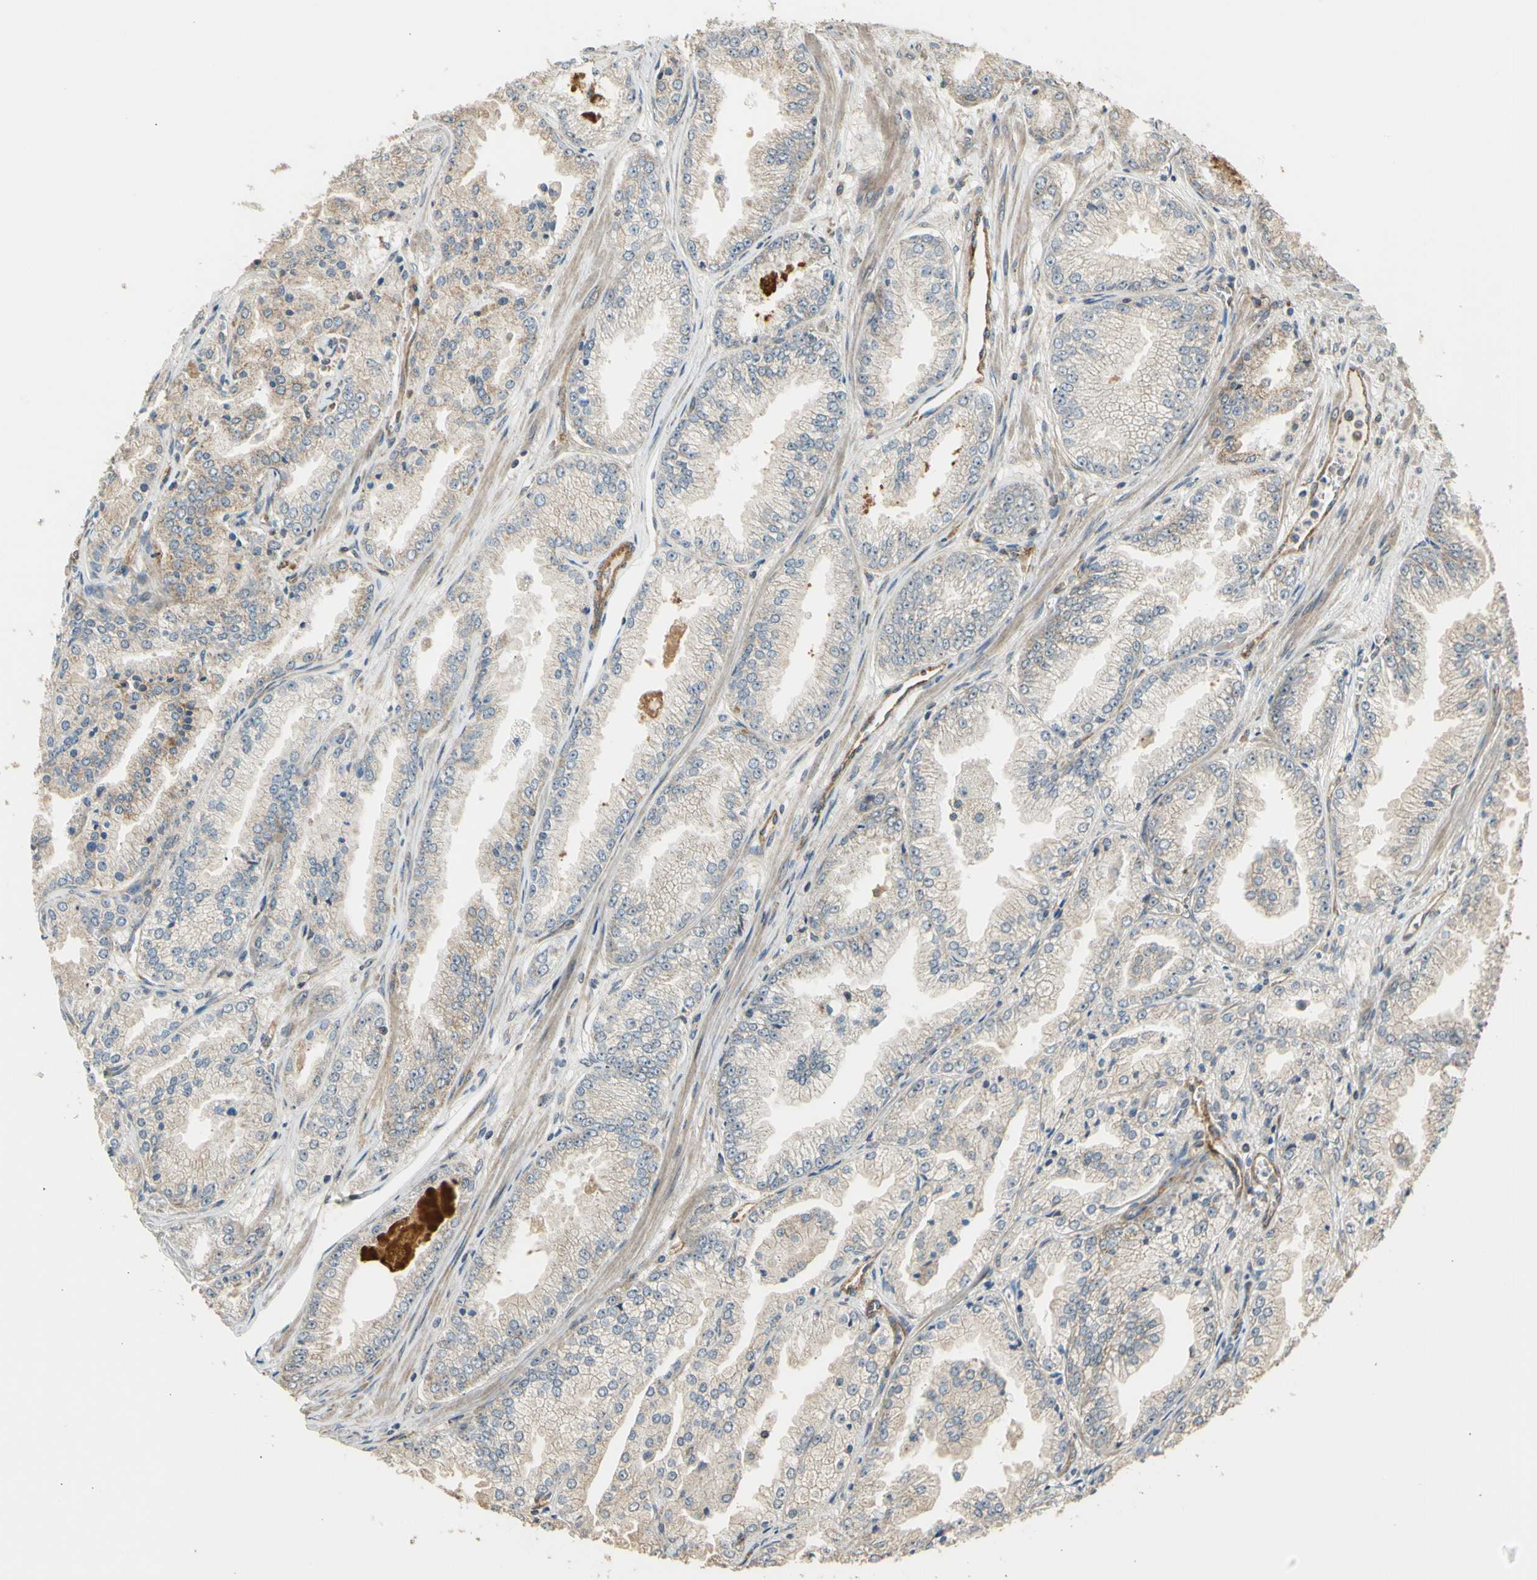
{"staining": {"intensity": "weak", "quantity": "<25%", "location": "cytoplasmic/membranous"}, "tissue": "prostate cancer", "cell_type": "Tumor cells", "image_type": "cancer", "snomed": [{"axis": "morphology", "description": "Adenocarcinoma, High grade"}, {"axis": "topography", "description": "Prostate"}], "caption": "Tumor cells show no significant protein expression in high-grade adenocarcinoma (prostate).", "gene": "EFNB2", "patient": {"sex": "male", "age": 61}}